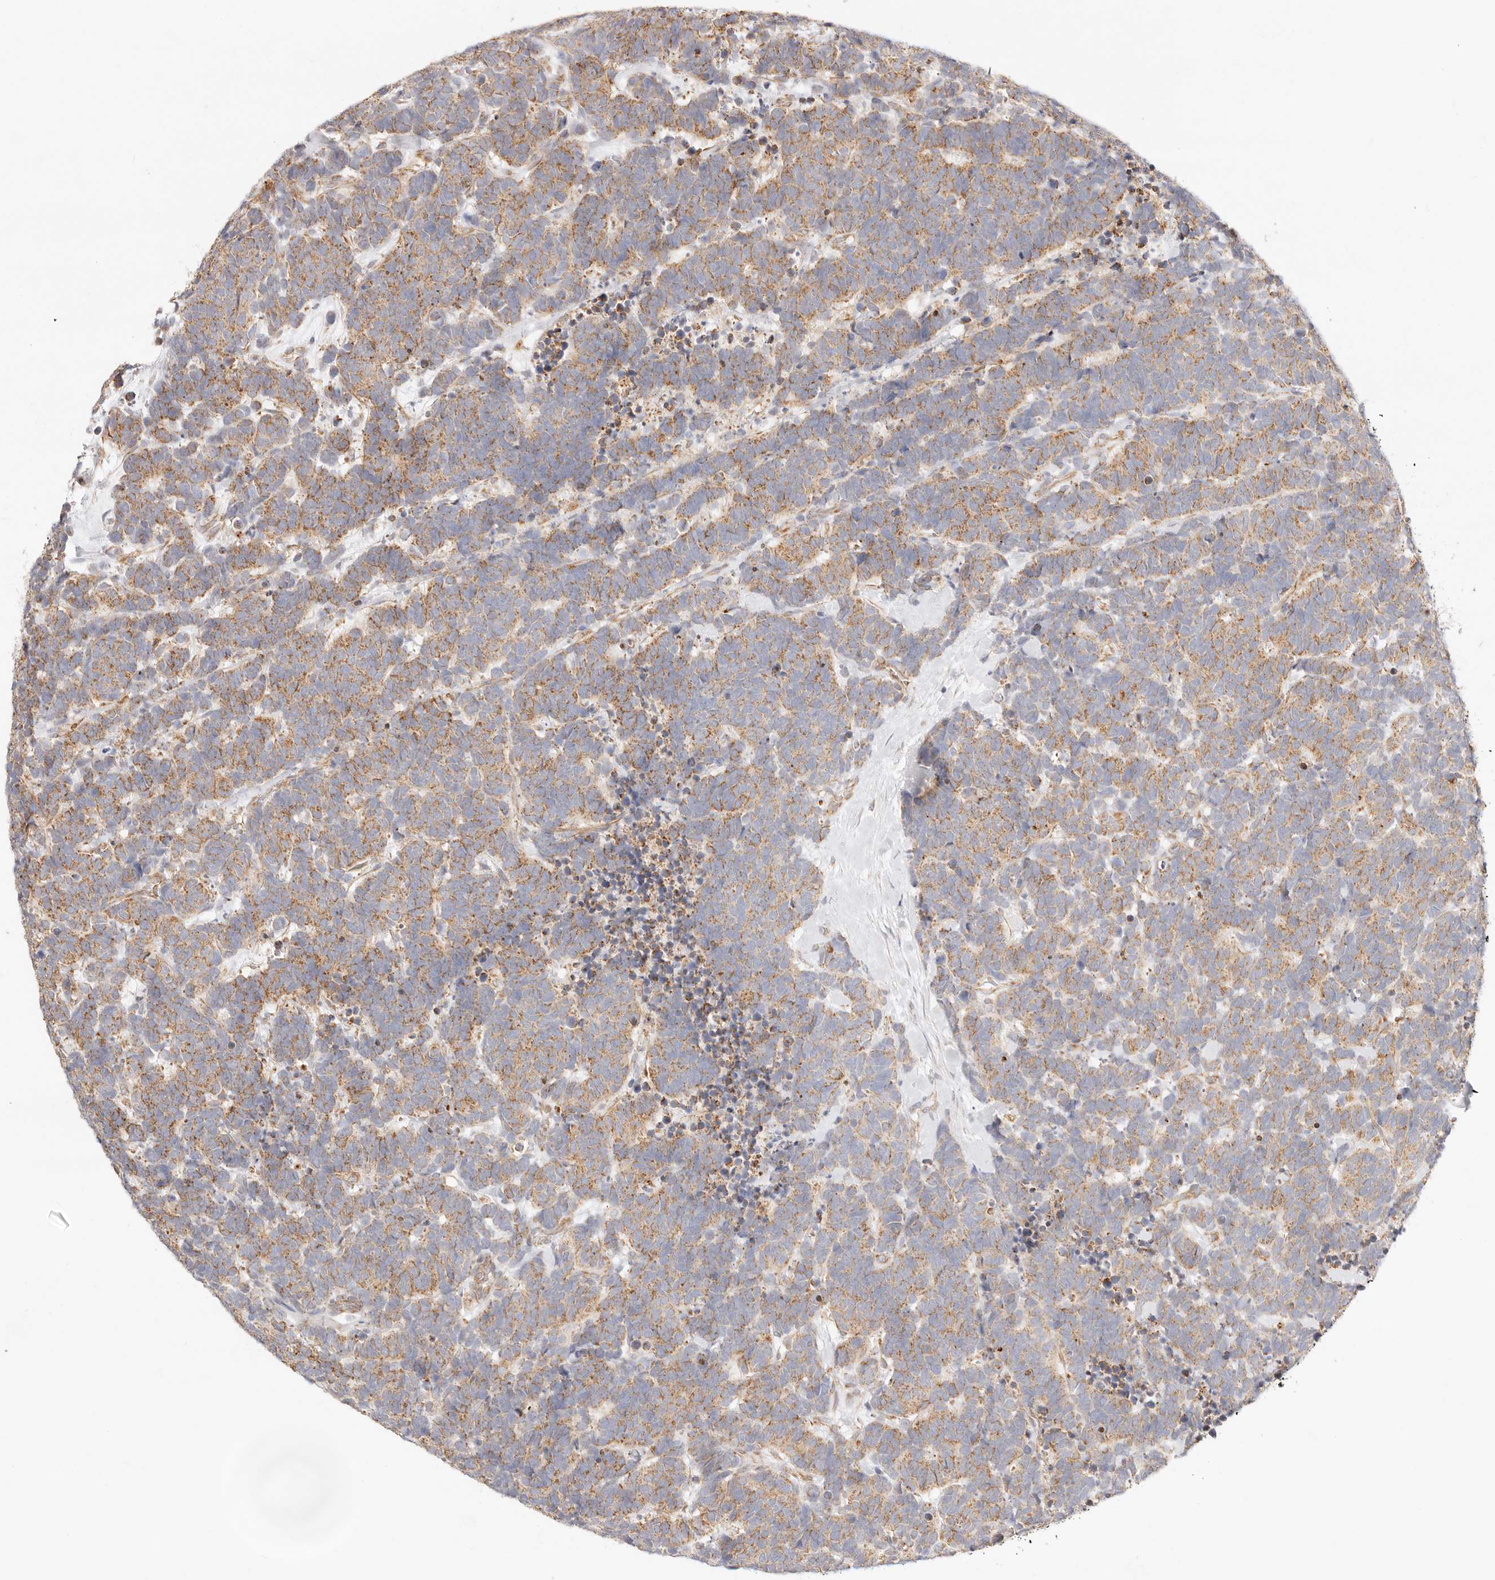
{"staining": {"intensity": "moderate", "quantity": ">75%", "location": "cytoplasmic/membranous"}, "tissue": "carcinoid", "cell_type": "Tumor cells", "image_type": "cancer", "snomed": [{"axis": "morphology", "description": "Carcinoma, NOS"}, {"axis": "morphology", "description": "Carcinoid, malignant, NOS"}, {"axis": "topography", "description": "Urinary bladder"}], "caption": "Carcinoid was stained to show a protein in brown. There is medium levels of moderate cytoplasmic/membranous positivity in about >75% of tumor cells. Immunohistochemistry (ihc) stains the protein in brown and the nuclei are stained blue.", "gene": "ZC3H11A", "patient": {"sex": "male", "age": 57}}